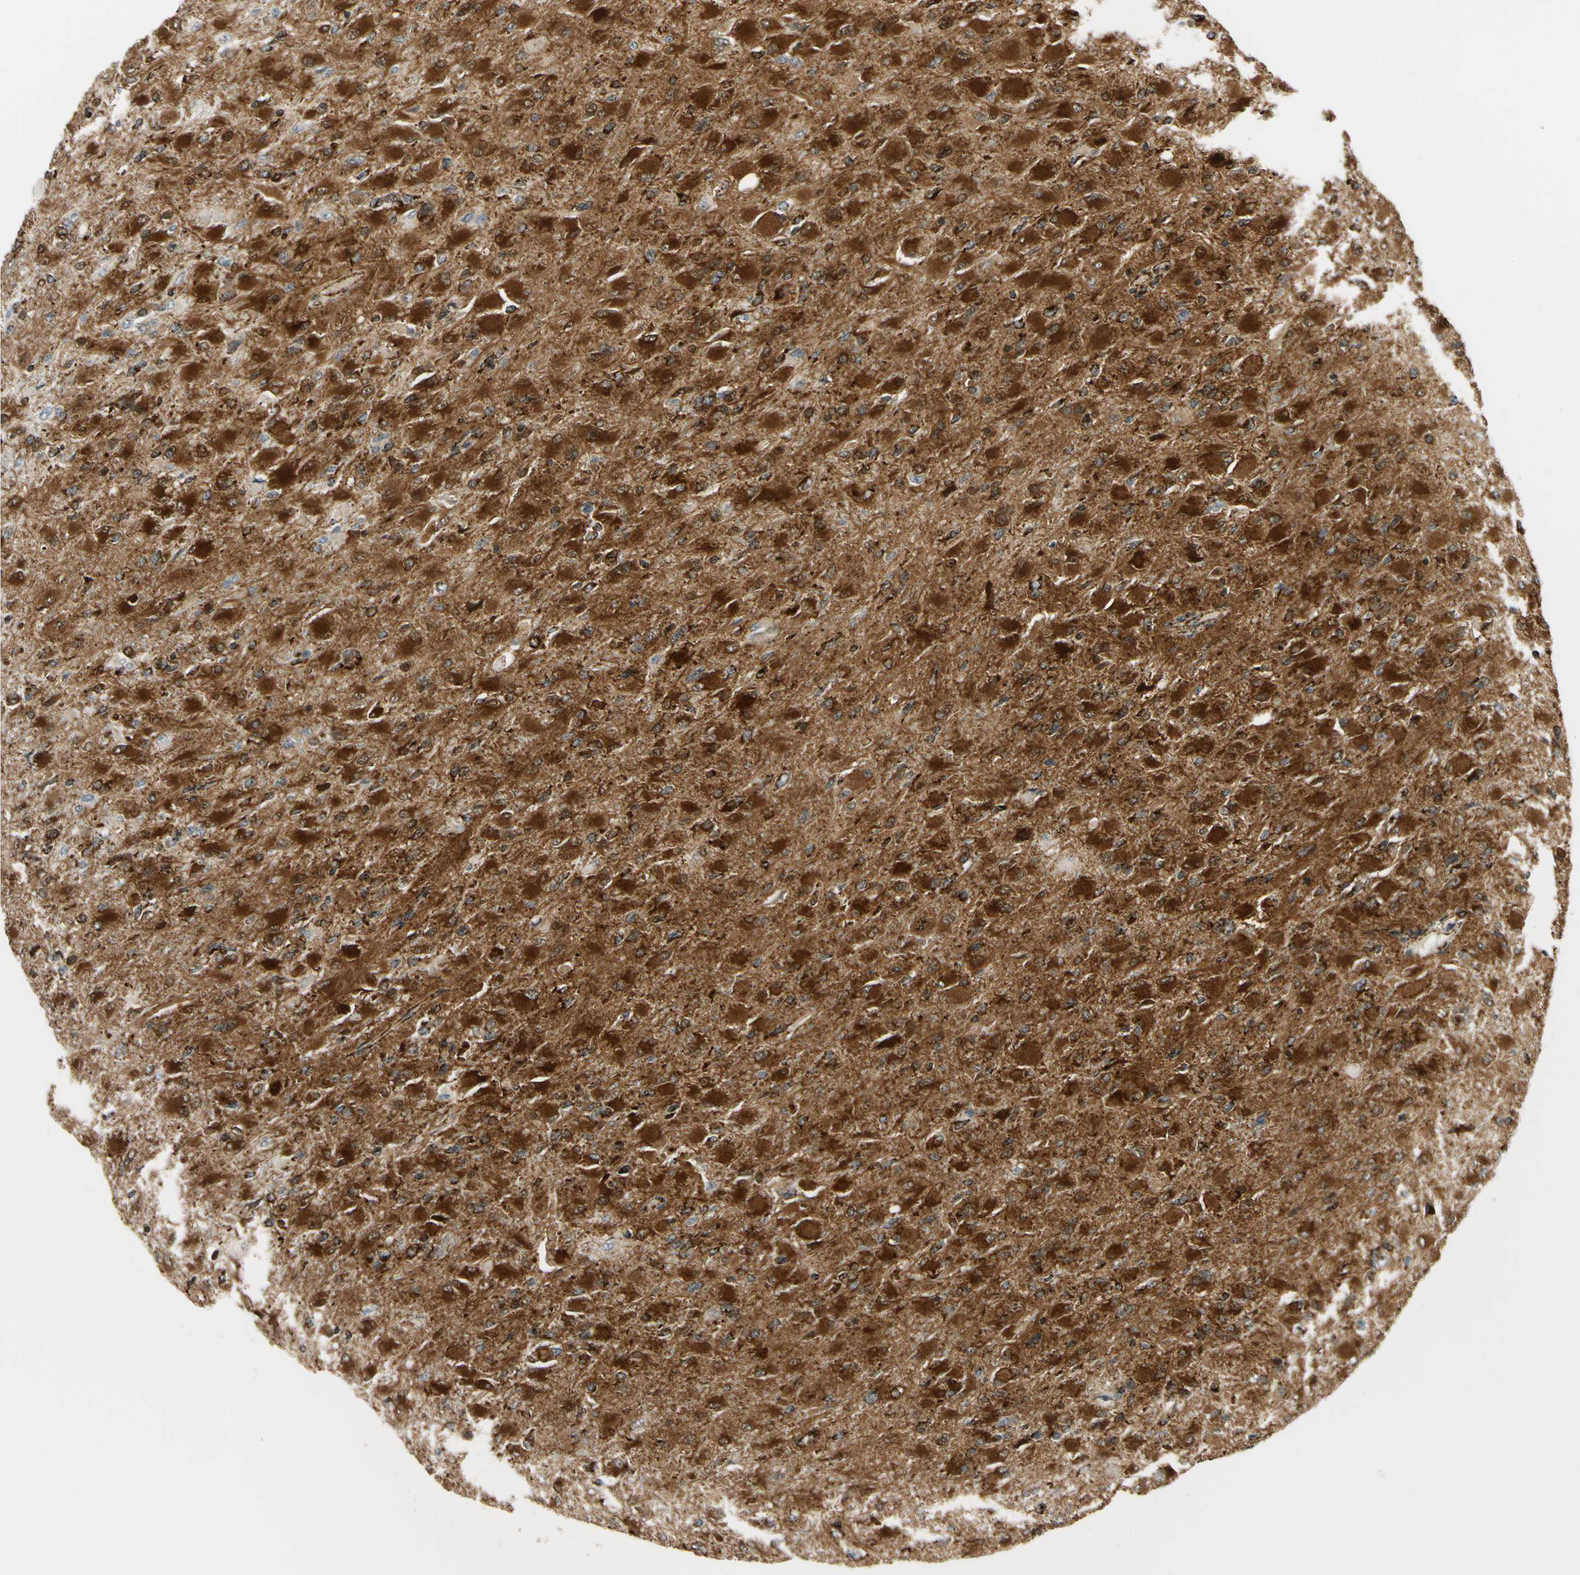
{"staining": {"intensity": "strong", "quantity": ">75%", "location": "cytoplasmic/membranous"}, "tissue": "glioma", "cell_type": "Tumor cells", "image_type": "cancer", "snomed": [{"axis": "morphology", "description": "Glioma, malignant, High grade"}, {"axis": "topography", "description": "Cerebral cortex"}], "caption": "Immunohistochemistry (IHC) histopathology image of neoplastic tissue: human glioma stained using IHC shows high levels of strong protein expression localized specifically in the cytoplasmic/membranous of tumor cells, appearing as a cytoplasmic/membranous brown color.", "gene": "MAVS", "patient": {"sex": "female", "age": 36}}